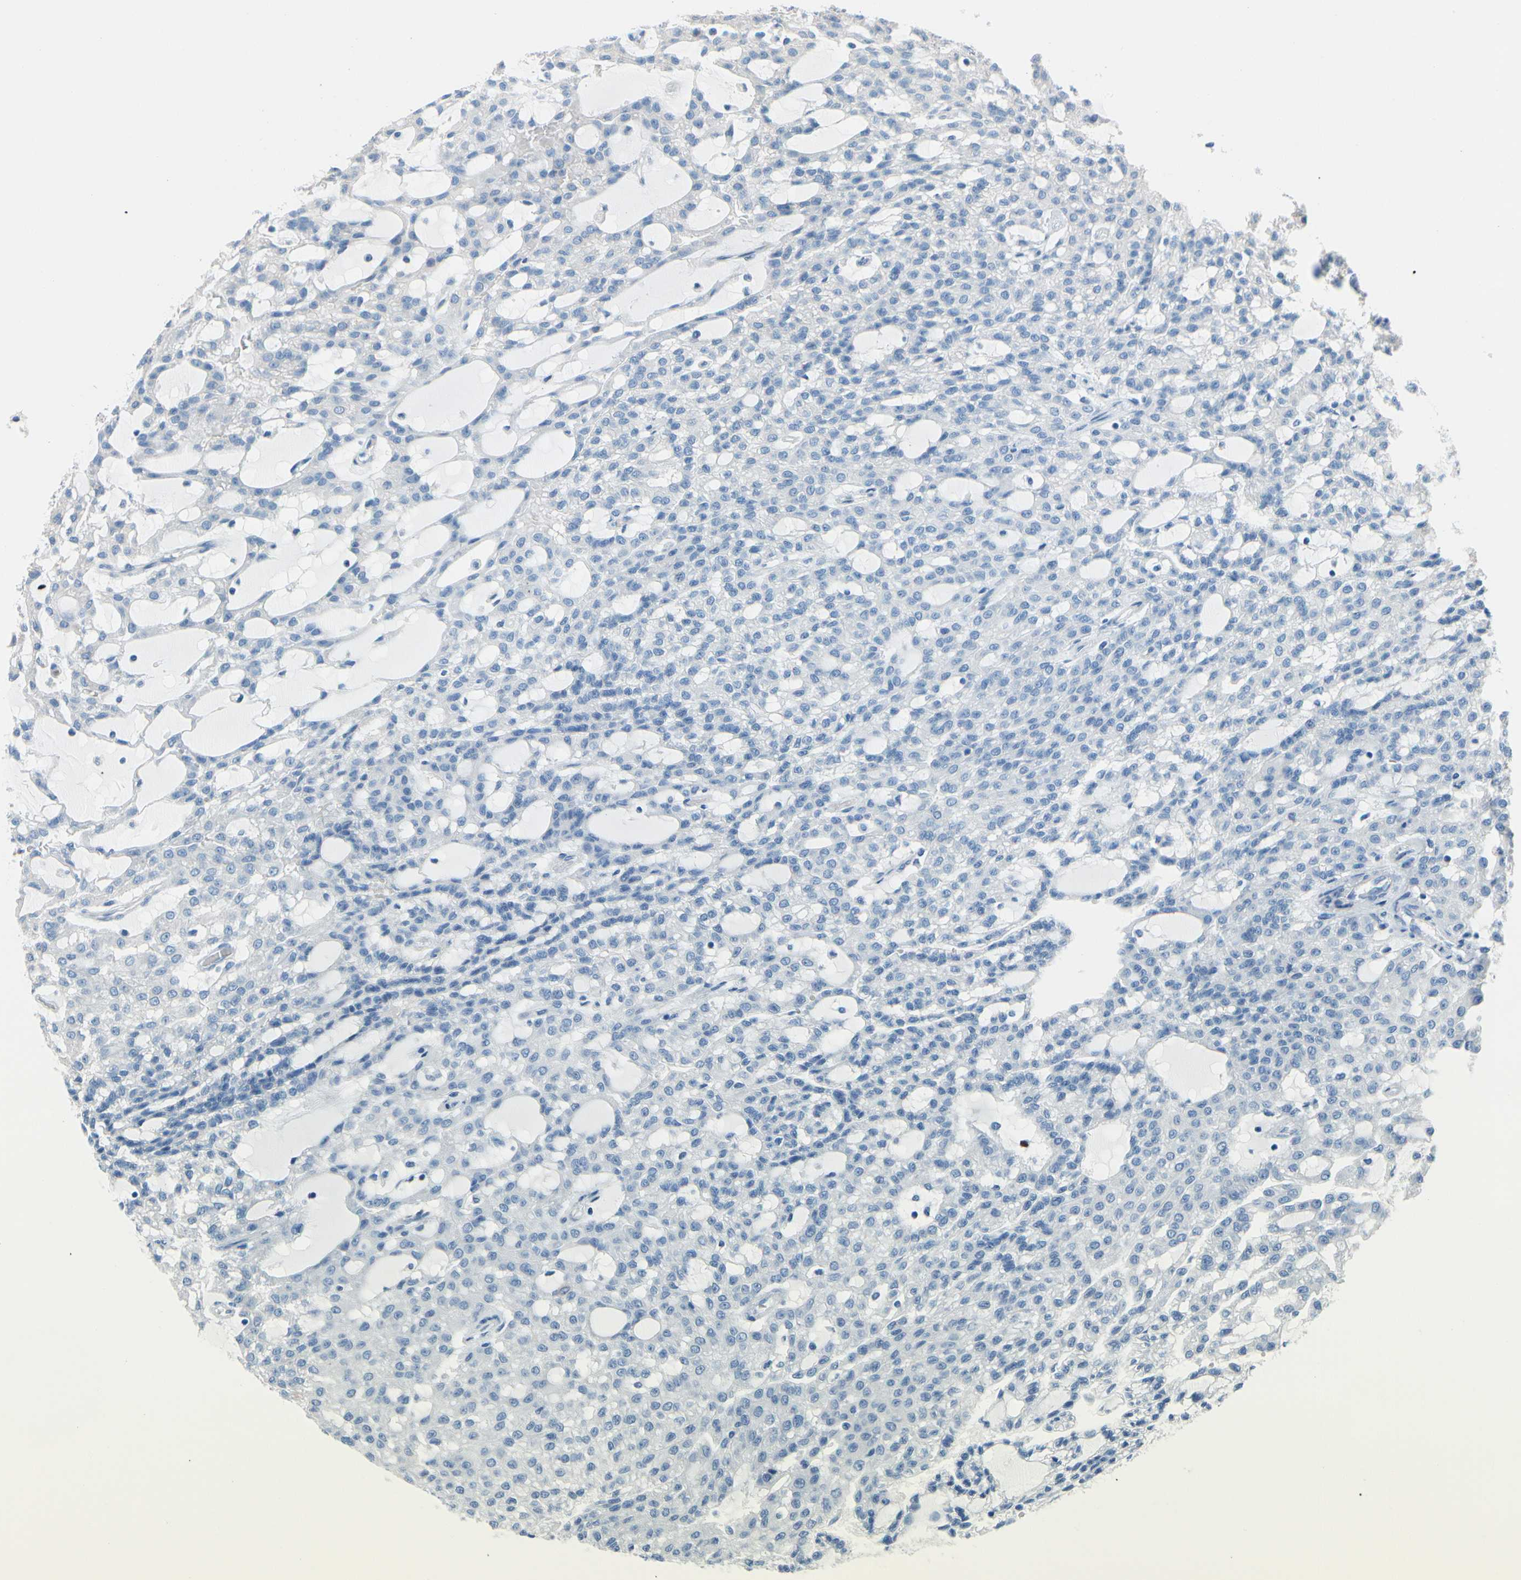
{"staining": {"intensity": "negative", "quantity": "none", "location": "none"}, "tissue": "renal cancer", "cell_type": "Tumor cells", "image_type": "cancer", "snomed": [{"axis": "morphology", "description": "Adenocarcinoma, NOS"}, {"axis": "topography", "description": "Kidney"}], "caption": "A high-resolution image shows IHC staining of adenocarcinoma (renal), which demonstrates no significant staining in tumor cells. (Brightfield microscopy of DAB (3,3'-diaminobenzidine) IHC at high magnification).", "gene": "CKAP2", "patient": {"sex": "male", "age": 63}}